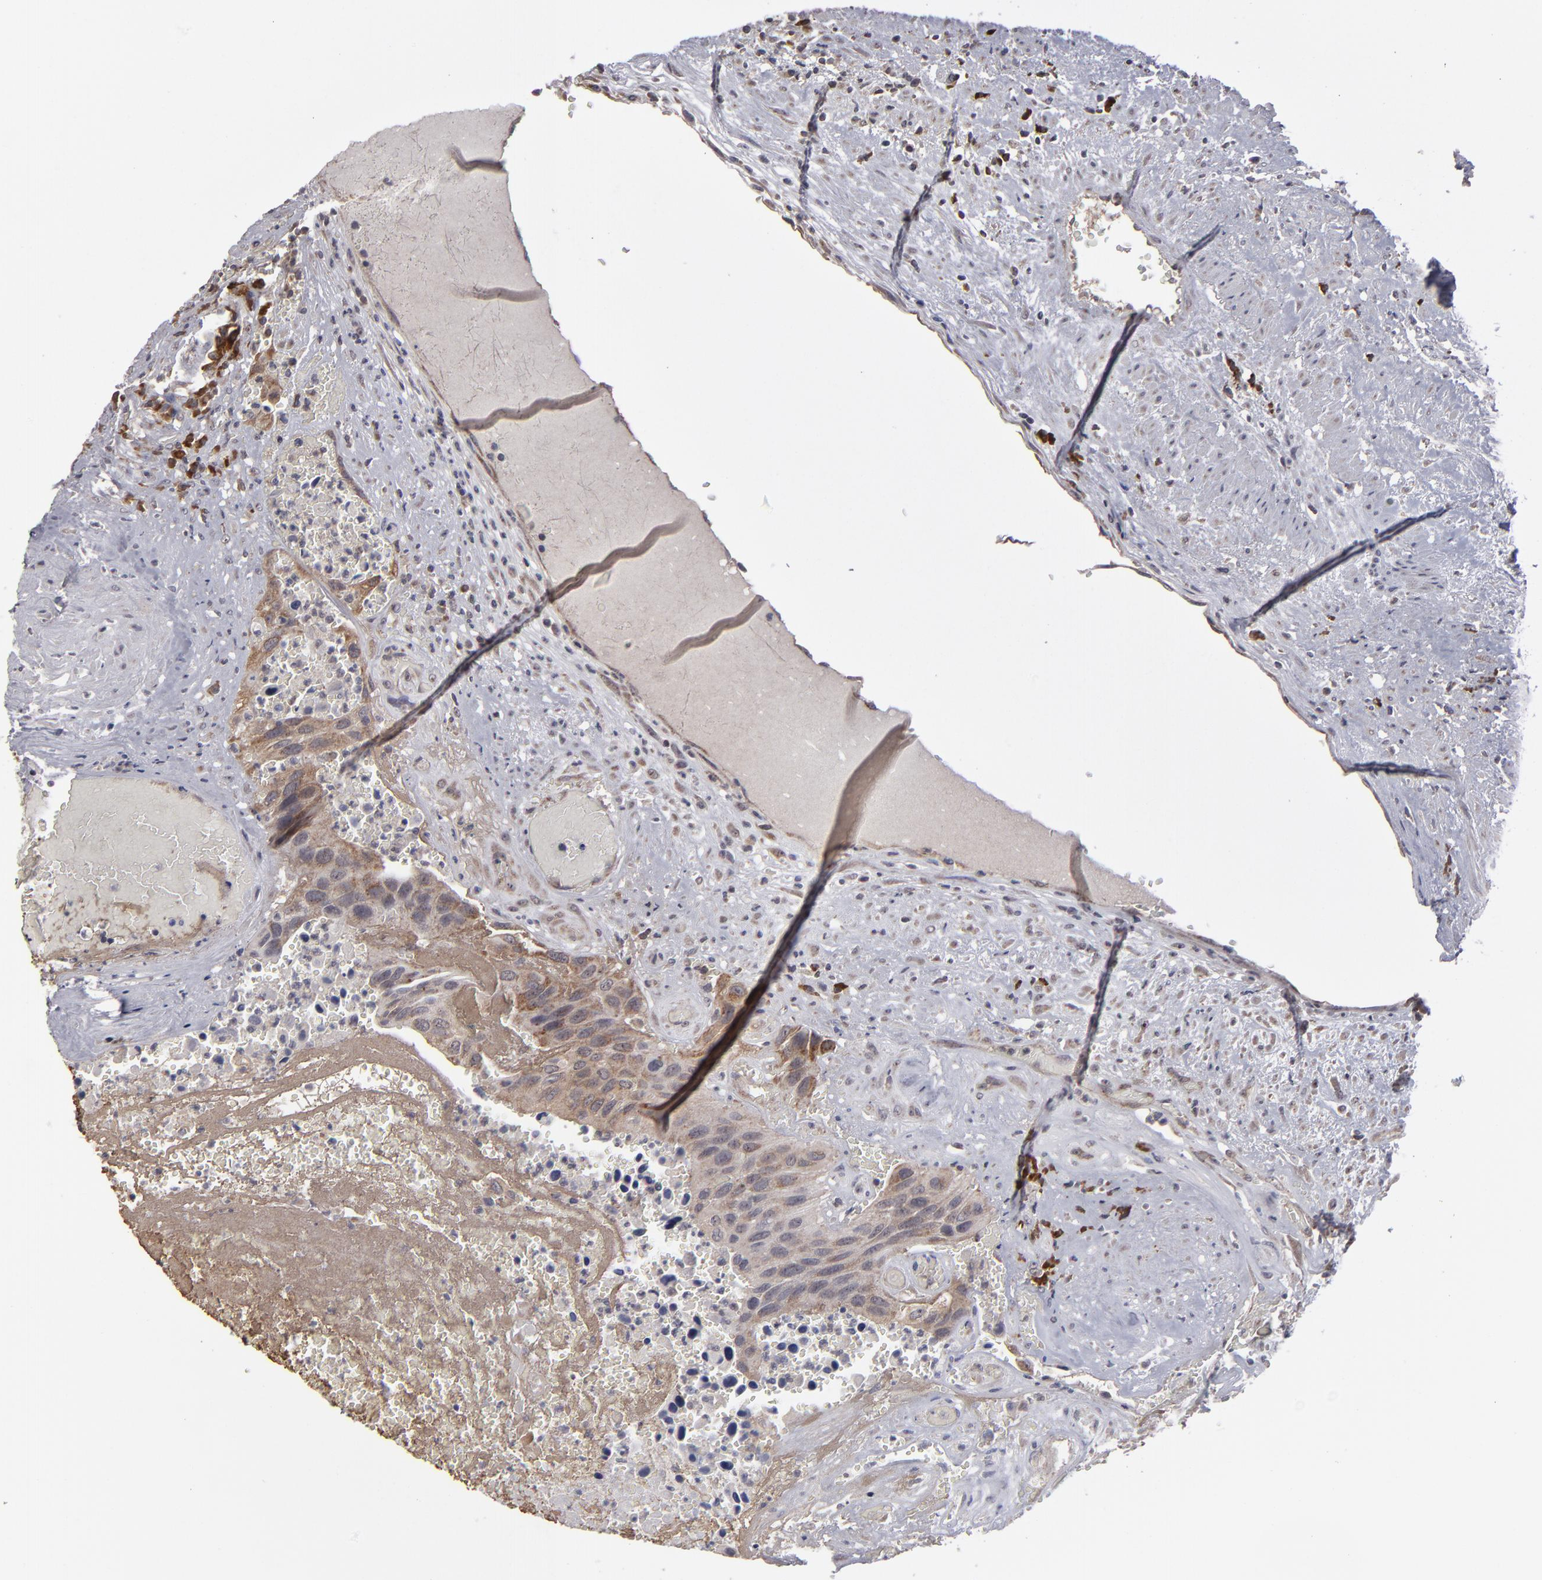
{"staining": {"intensity": "moderate", "quantity": "25%-75%", "location": "cytoplasmic/membranous"}, "tissue": "urothelial cancer", "cell_type": "Tumor cells", "image_type": "cancer", "snomed": [{"axis": "morphology", "description": "Urothelial carcinoma, High grade"}, {"axis": "topography", "description": "Urinary bladder"}], "caption": "Protein expression analysis of human urothelial cancer reveals moderate cytoplasmic/membranous positivity in approximately 25%-75% of tumor cells.", "gene": "GLCCI1", "patient": {"sex": "male", "age": 66}}